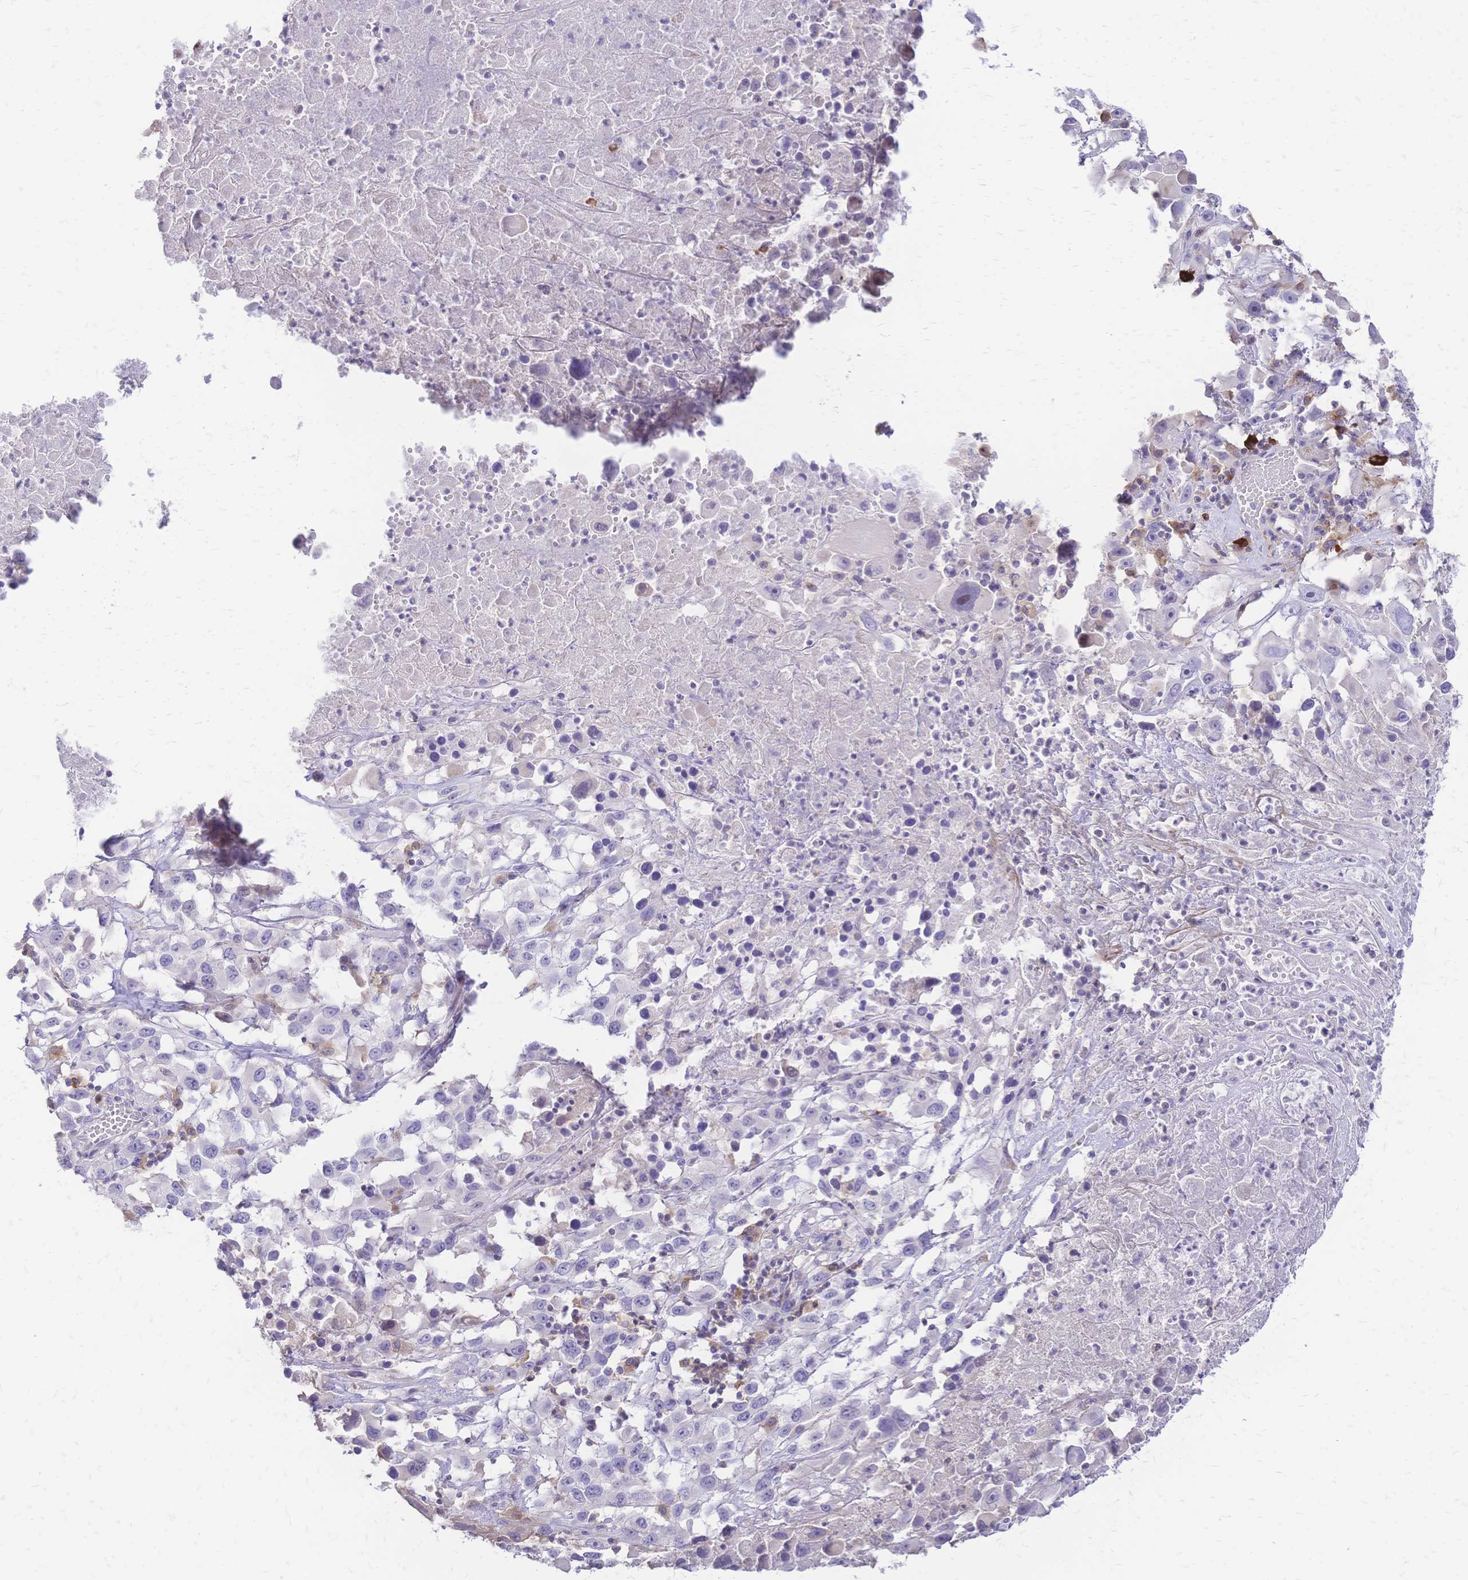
{"staining": {"intensity": "negative", "quantity": "none", "location": "none"}, "tissue": "melanoma", "cell_type": "Tumor cells", "image_type": "cancer", "snomed": [{"axis": "morphology", "description": "Malignant melanoma, Metastatic site"}, {"axis": "topography", "description": "Soft tissue"}], "caption": "Photomicrograph shows no significant protein expression in tumor cells of melanoma.", "gene": "IL2RA", "patient": {"sex": "male", "age": 50}}